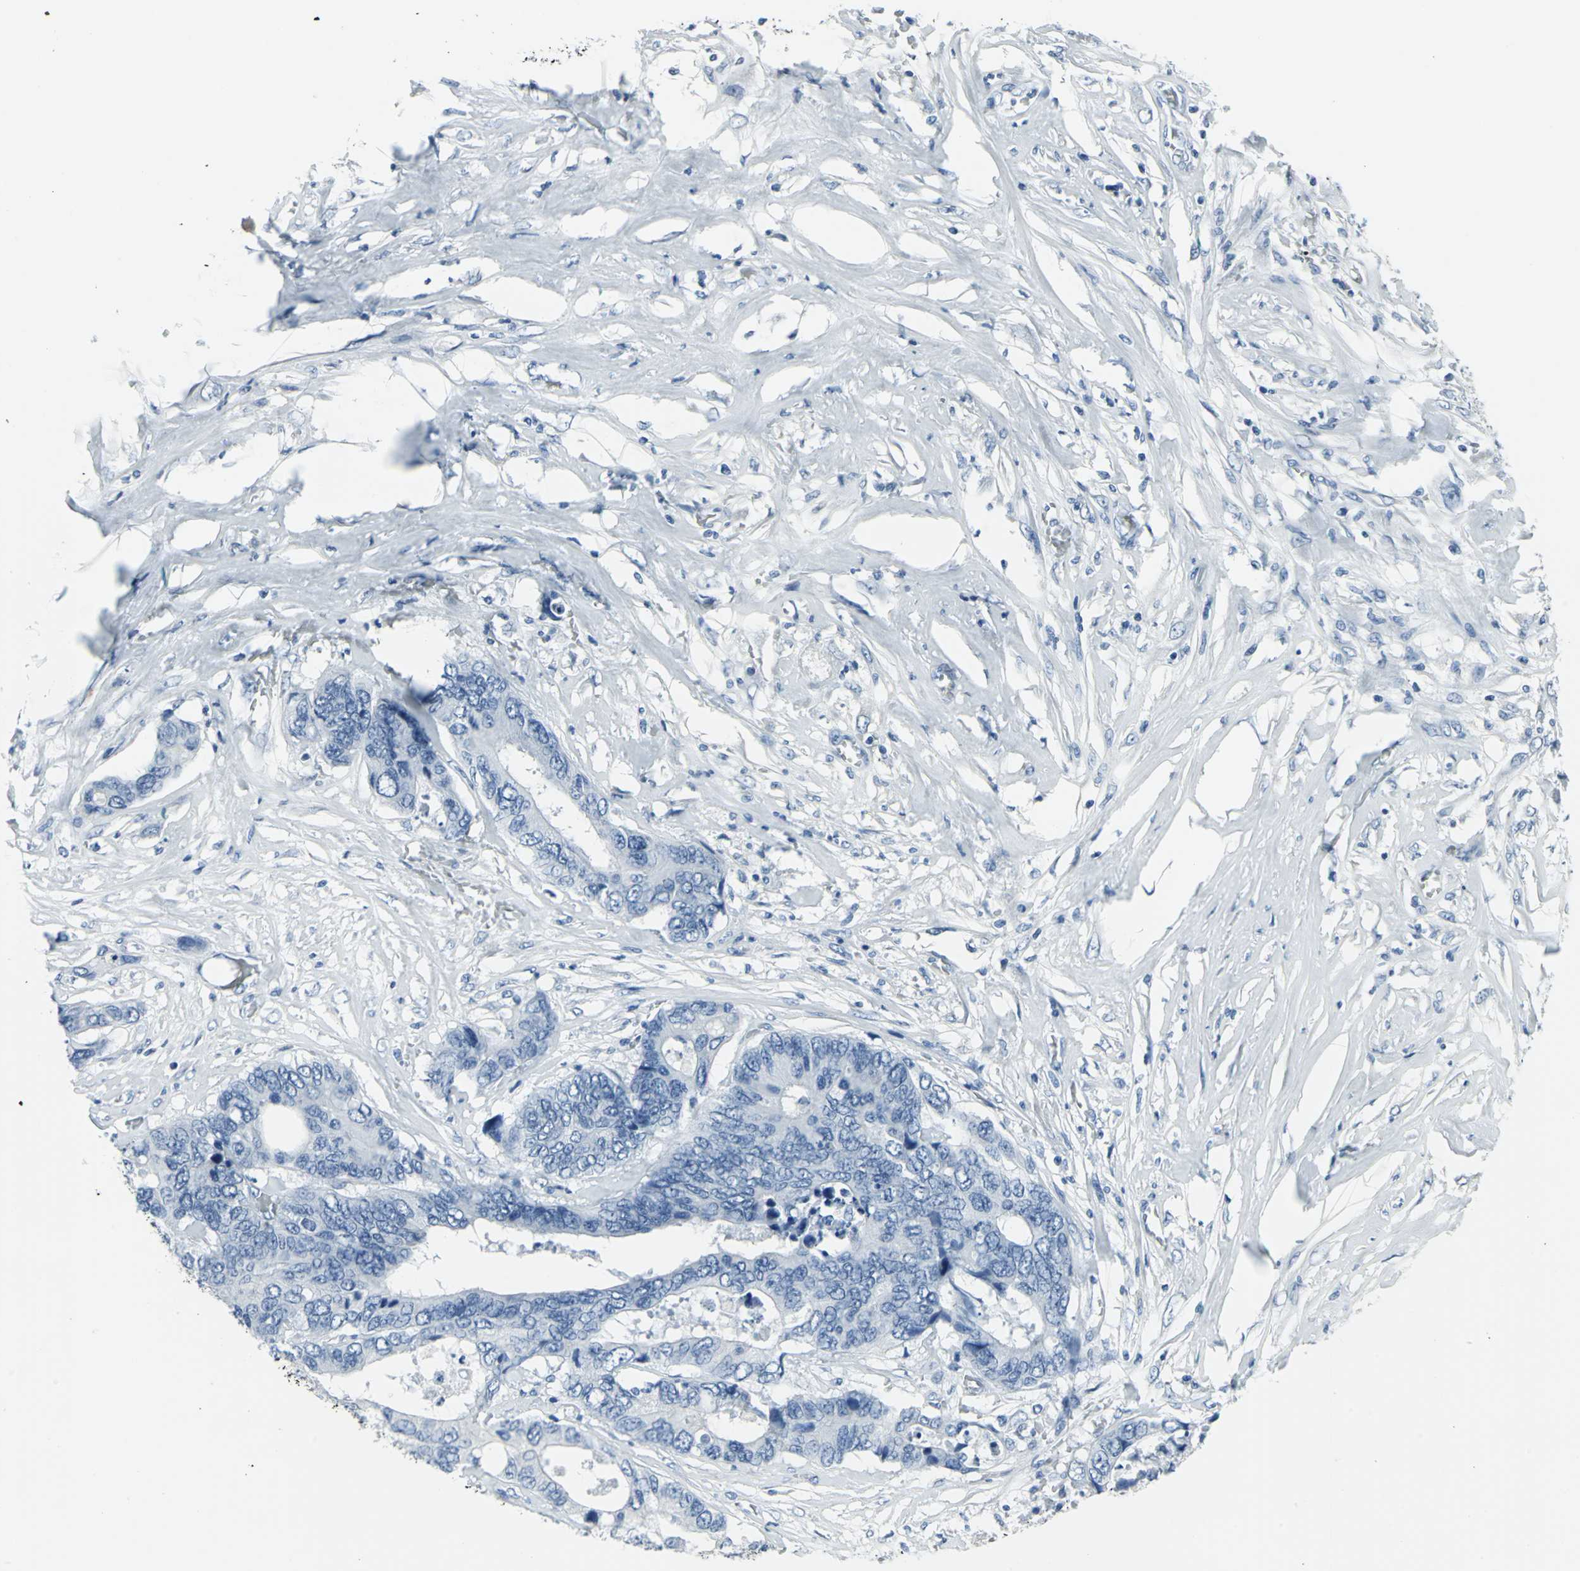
{"staining": {"intensity": "negative", "quantity": "none", "location": "none"}, "tissue": "colorectal cancer", "cell_type": "Tumor cells", "image_type": "cancer", "snomed": [{"axis": "morphology", "description": "Adenocarcinoma, NOS"}, {"axis": "topography", "description": "Rectum"}], "caption": "There is no significant staining in tumor cells of colorectal cancer.", "gene": "CYB5A", "patient": {"sex": "male", "age": 55}}